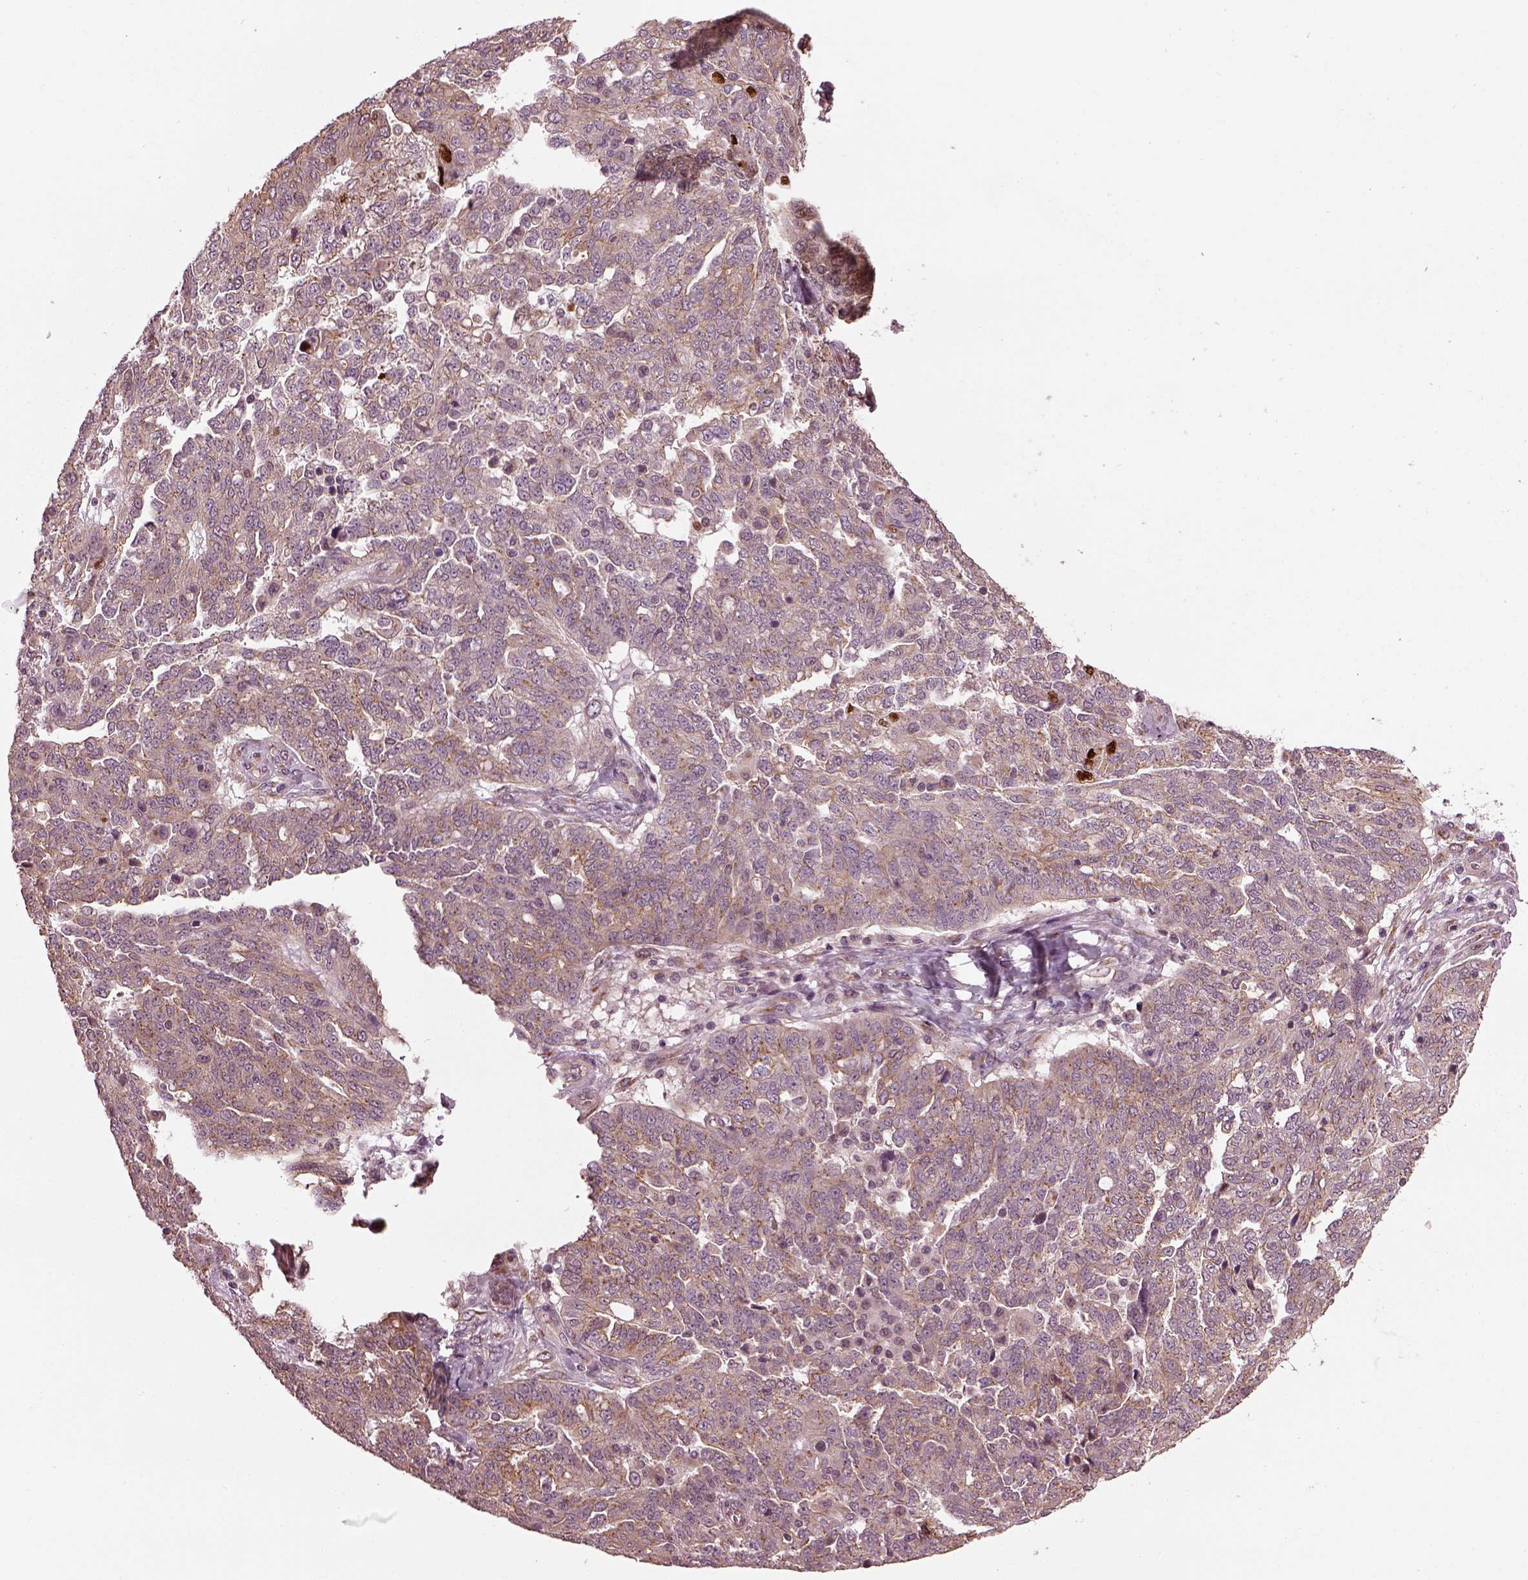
{"staining": {"intensity": "weak", "quantity": "25%-75%", "location": "cytoplasmic/membranous"}, "tissue": "ovarian cancer", "cell_type": "Tumor cells", "image_type": "cancer", "snomed": [{"axis": "morphology", "description": "Cystadenocarcinoma, serous, NOS"}, {"axis": "topography", "description": "Ovary"}], "caption": "Immunohistochemistry (IHC) staining of ovarian serous cystadenocarcinoma, which reveals low levels of weak cytoplasmic/membranous expression in about 25%-75% of tumor cells indicating weak cytoplasmic/membranous protein staining. The staining was performed using DAB (brown) for protein detection and nuclei were counterstained in hematoxylin (blue).", "gene": "RUFY3", "patient": {"sex": "female", "age": 67}}